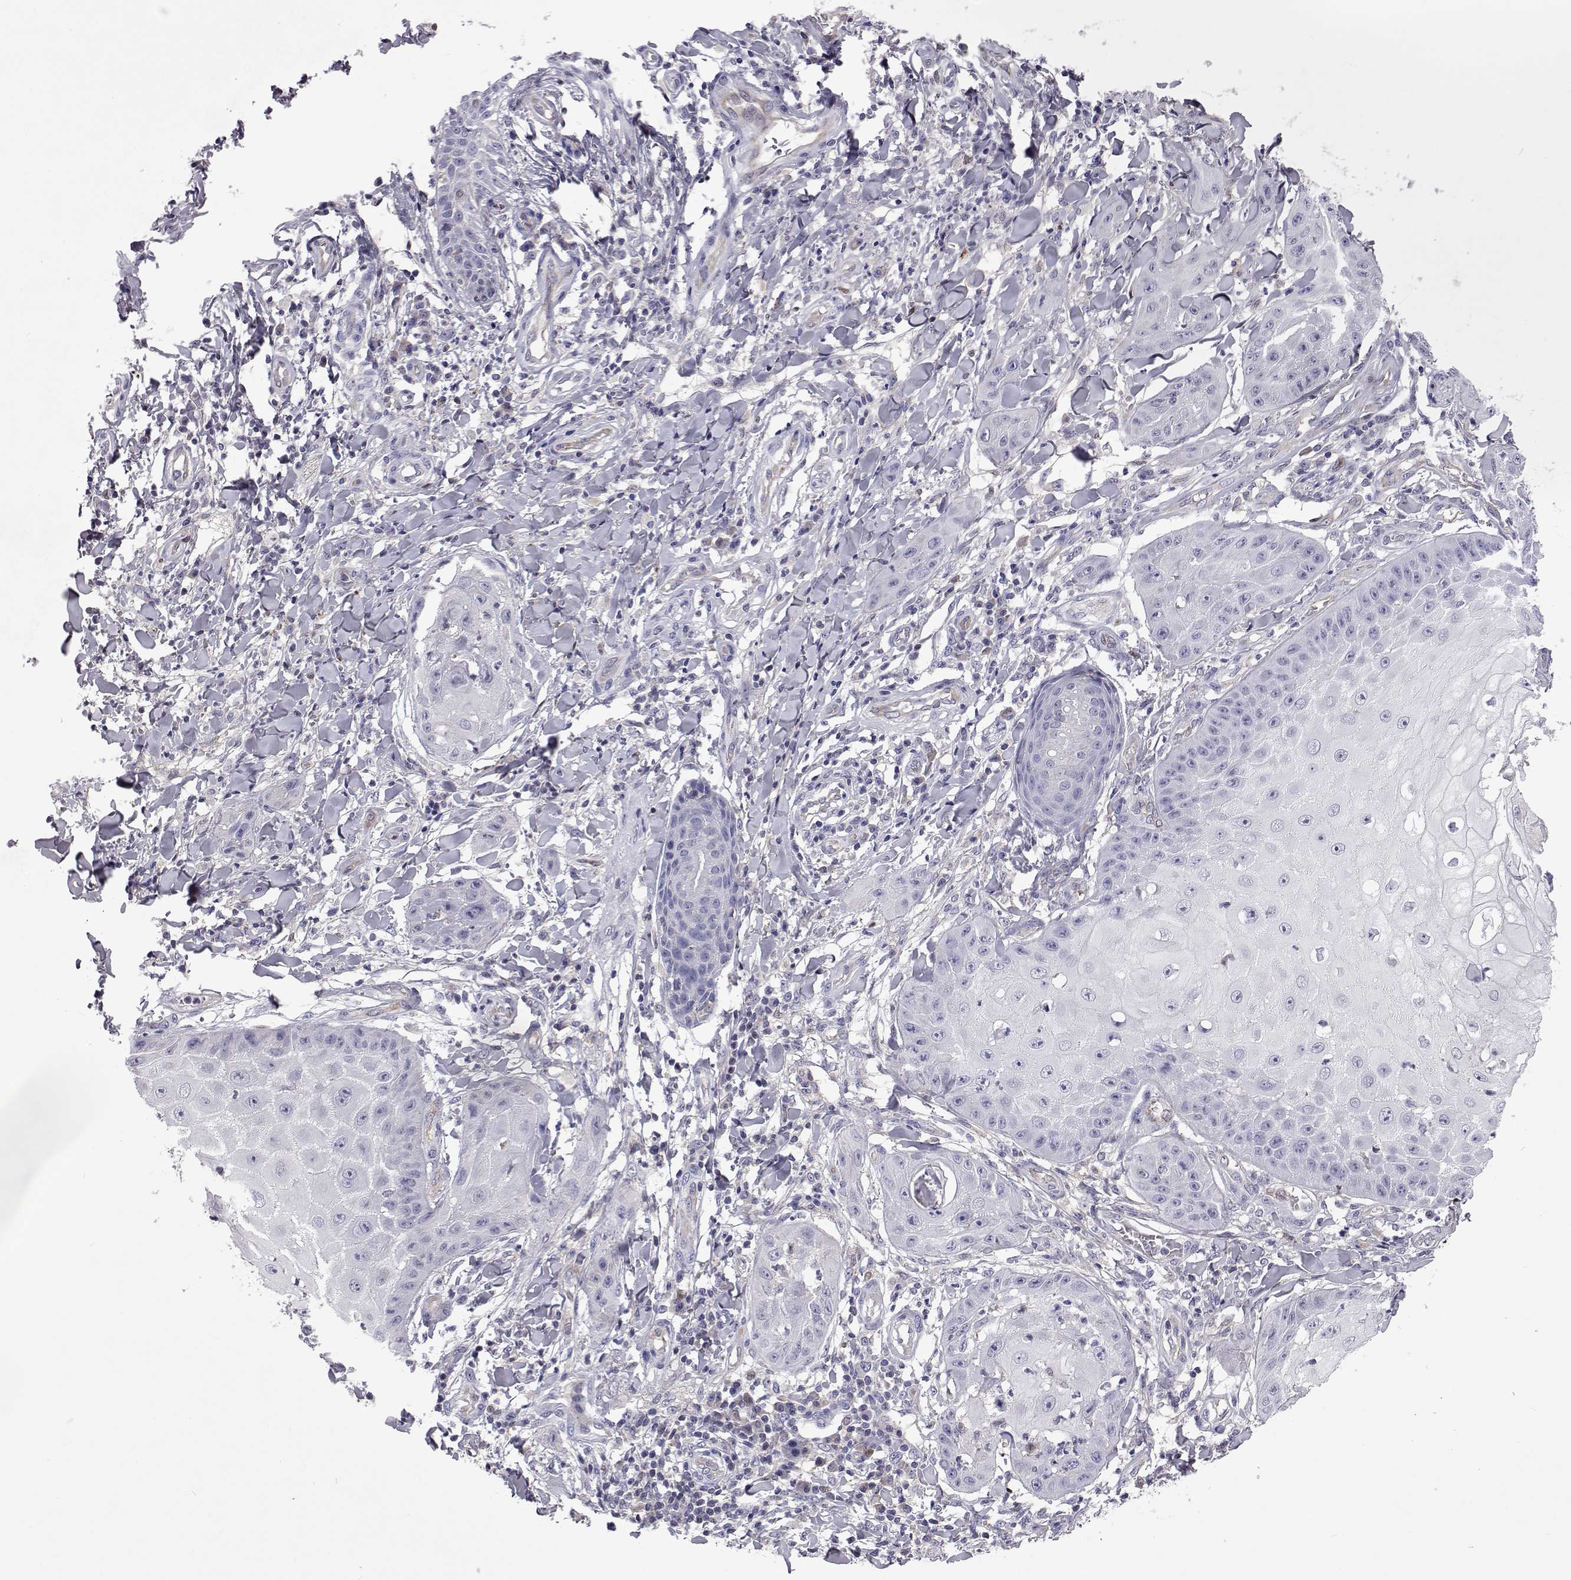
{"staining": {"intensity": "negative", "quantity": "none", "location": "none"}, "tissue": "skin cancer", "cell_type": "Tumor cells", "image_type": "cancer", "snomed": [{"axis": "morphology", "description": "Squamous cell carcinoma, NOS"}, {"axis": "topography", "description": "Skin"}], "caption": "This photomicrograph is of skin cancer (squamous cell carcinoma) stained with IHC to label a protein in brown with the nuclei are counter-stained blue. There is no expression in tumor cells. (Brightfield microscopy of DAB (3,3'-diaminobenzidine) IHC at high magnification).", "gene": "TCF15", "patient": {"sex": "male", "age": 70}}